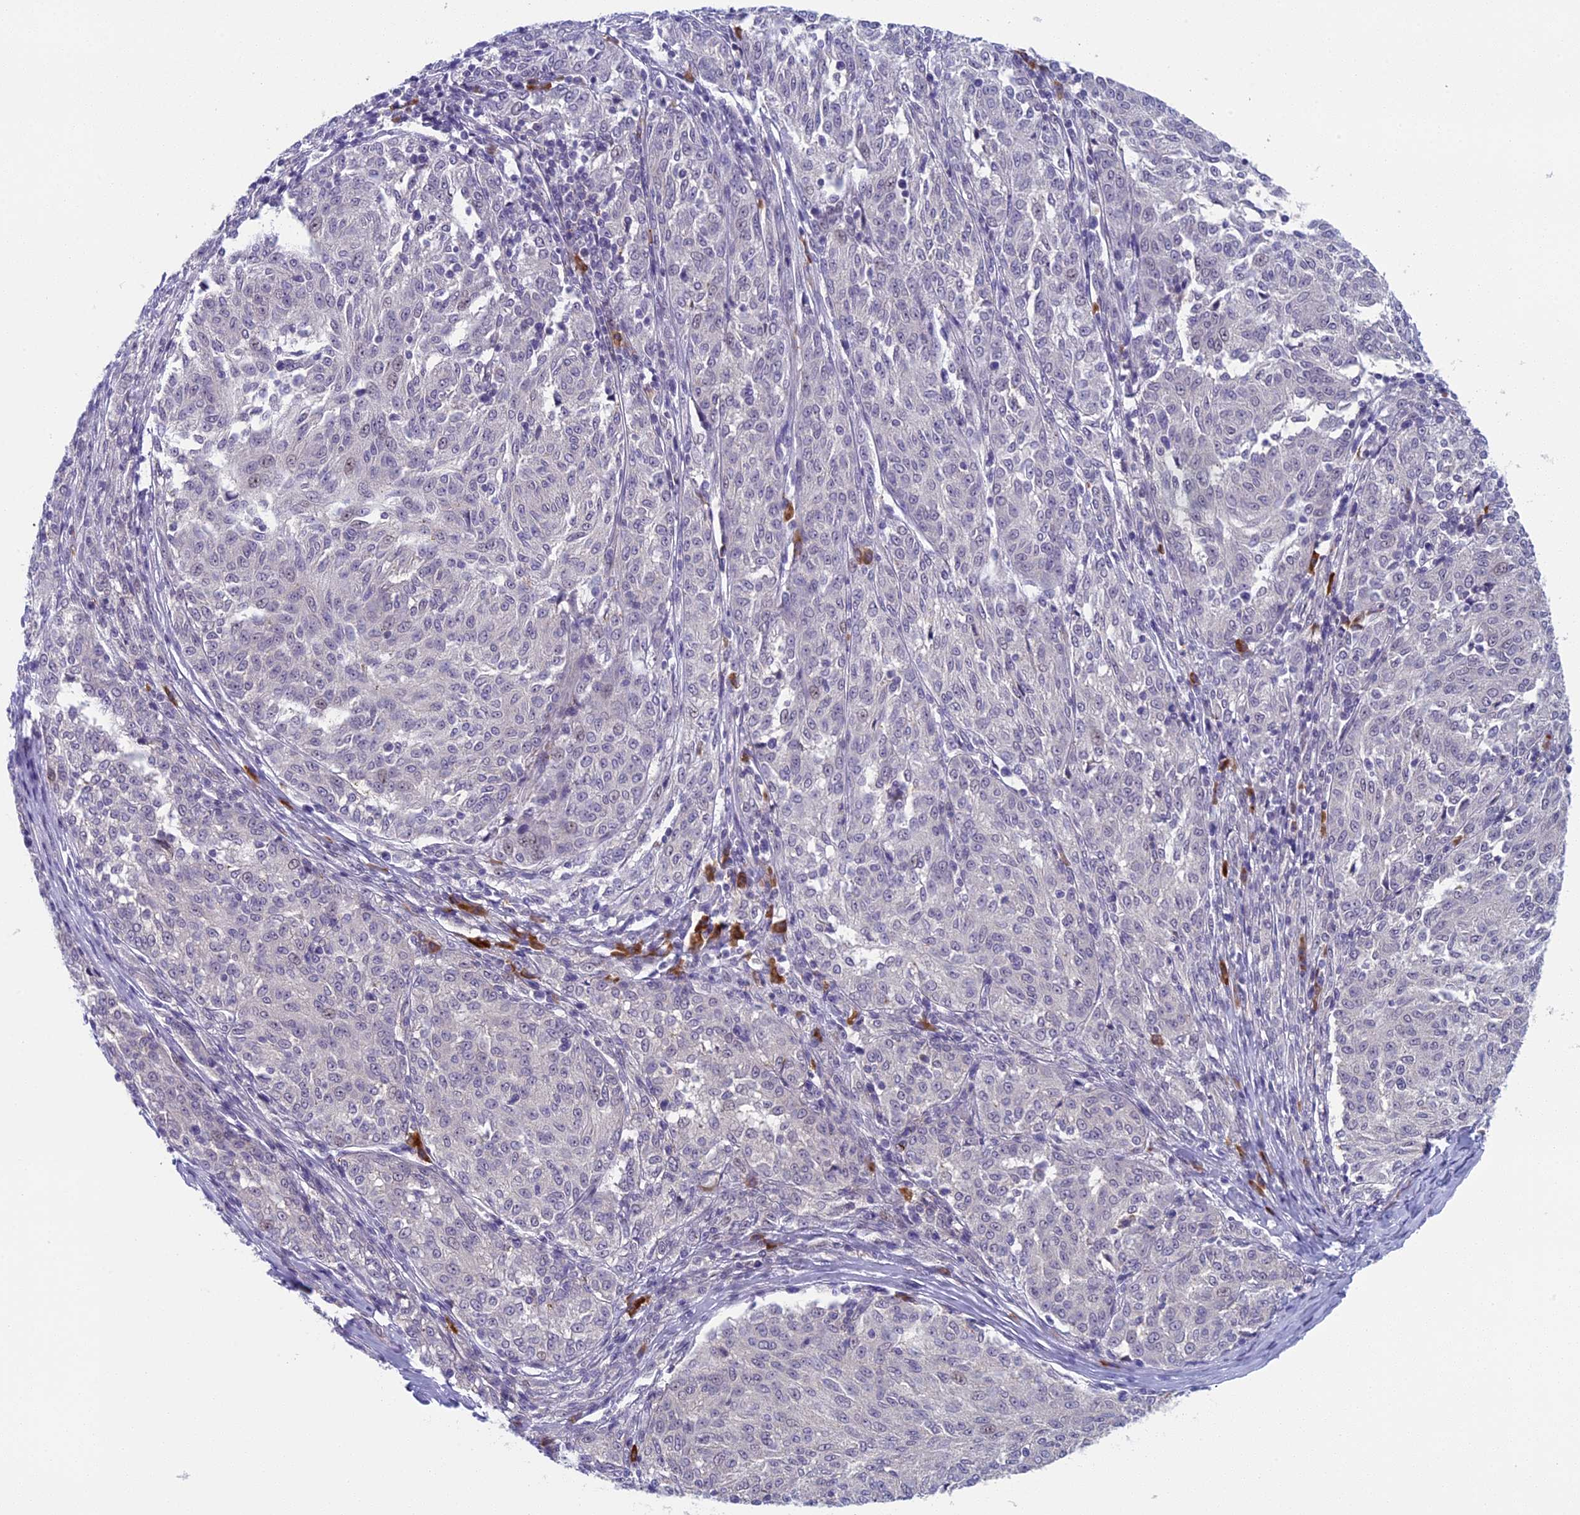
{"staining": {"intensity": "negative", "quantity": "none", "location": "none"}, "tissue": "melanoma", "cell_type": "Tumor cells", "image_type": "cancer", "snomed": [{"axis": "morphology", "description": "Malignant melanoma, NOS"}, {"axis": "topography", "description": "Skin"}], "caption": "Human melanoma stained for a protein using immunohistochemistry reveals no expression in tumor cells.", "gene": "CNEP1R1", "patient": {"sex": "female", "age": 72}}